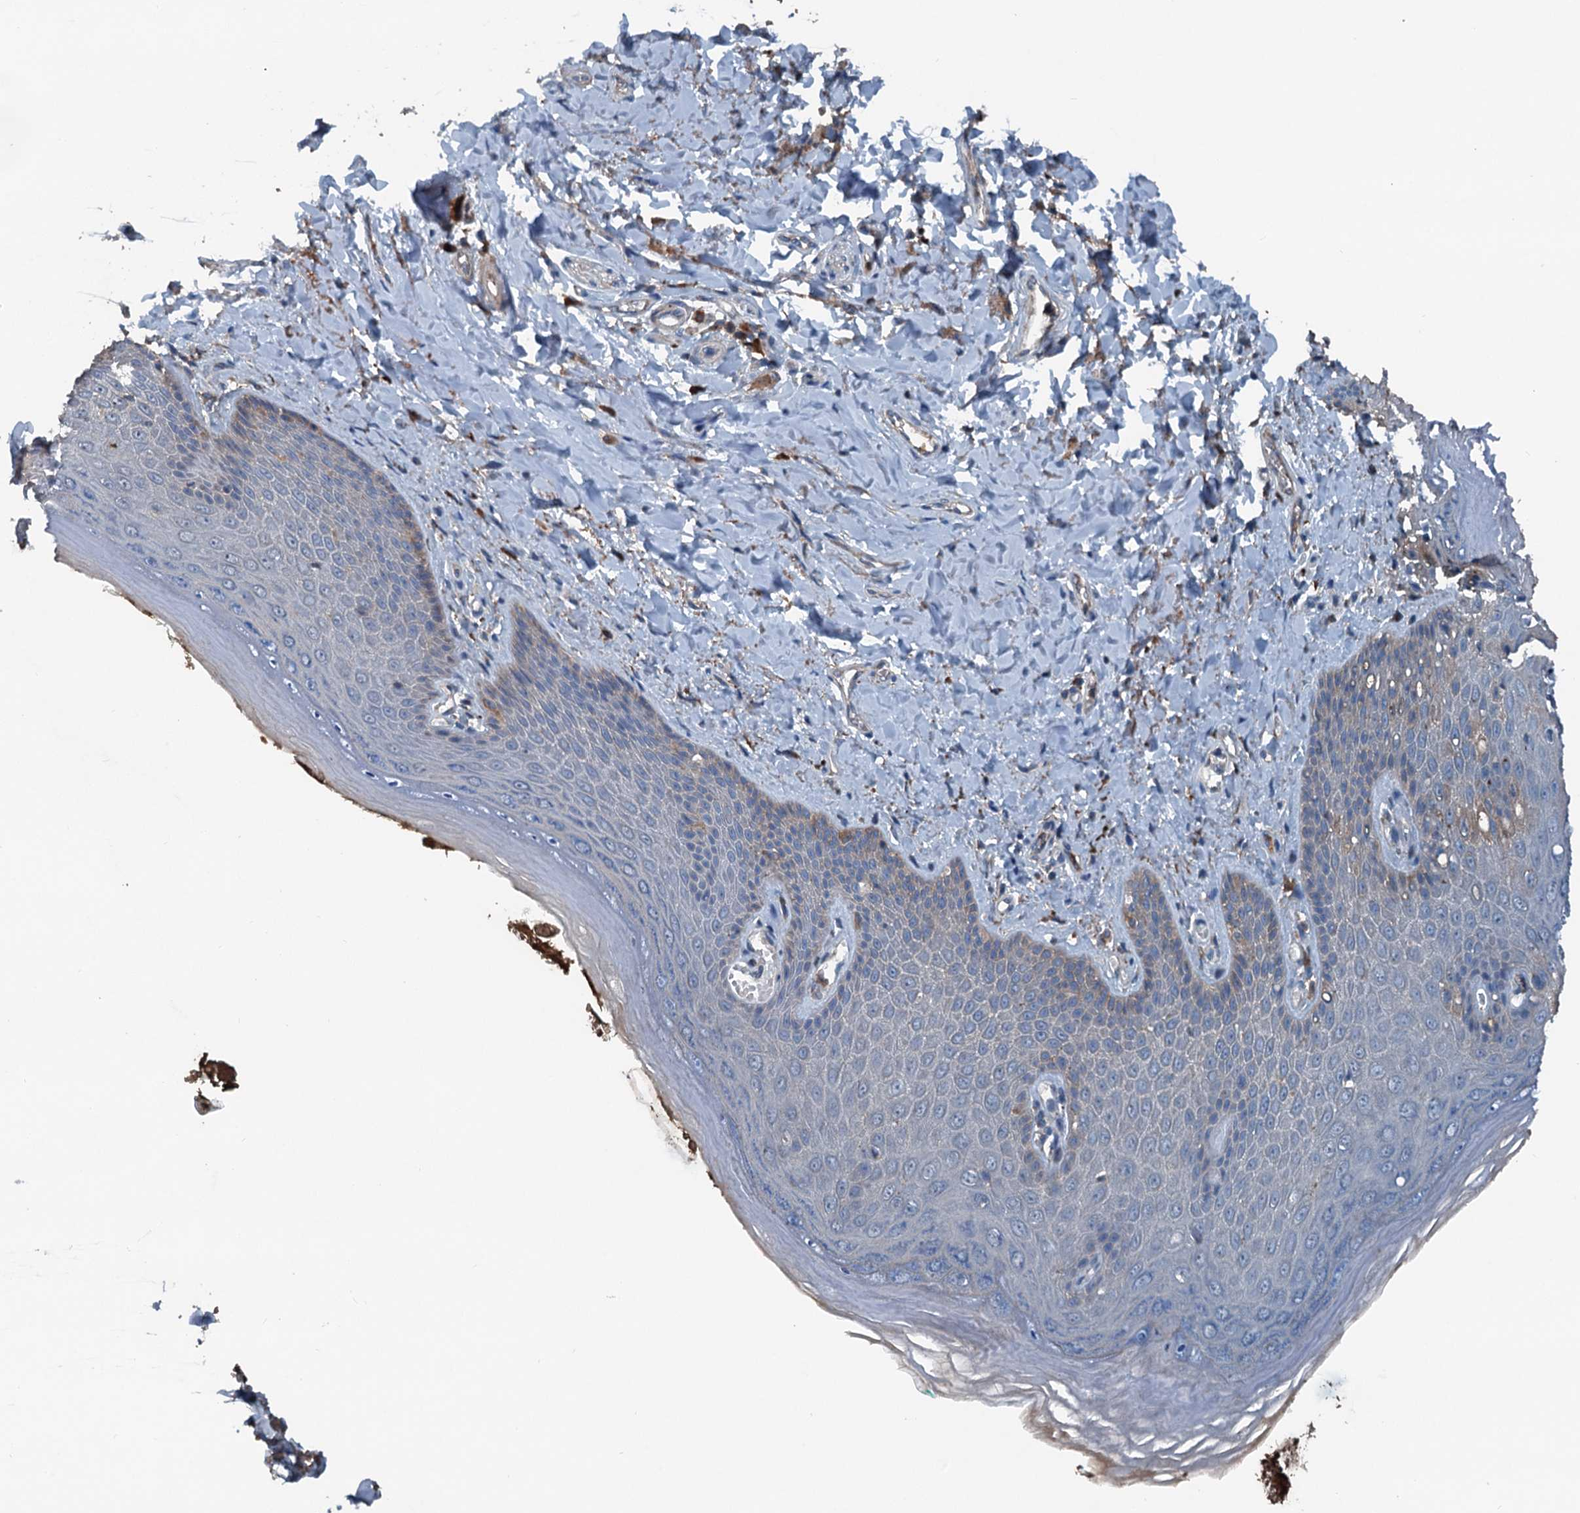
{"staining": {"intensity": "weak", "quantity": "<25%", "location": "cytoplasmic/membranous"}, "tissue": "skin", "cell_type": "Epidermal cells", "image_type": "normal", "snomed": [{"axis": "morphology", "description": "Normal tissue, NOS"}, {"axis": "topography", "description": "Anal"}], "caption": "Human skin stained for a protein using IHC exhibits no expression in epidermal cells.", "gene": "PDSS1", "patient": {"sex": "male", "age": 78}}